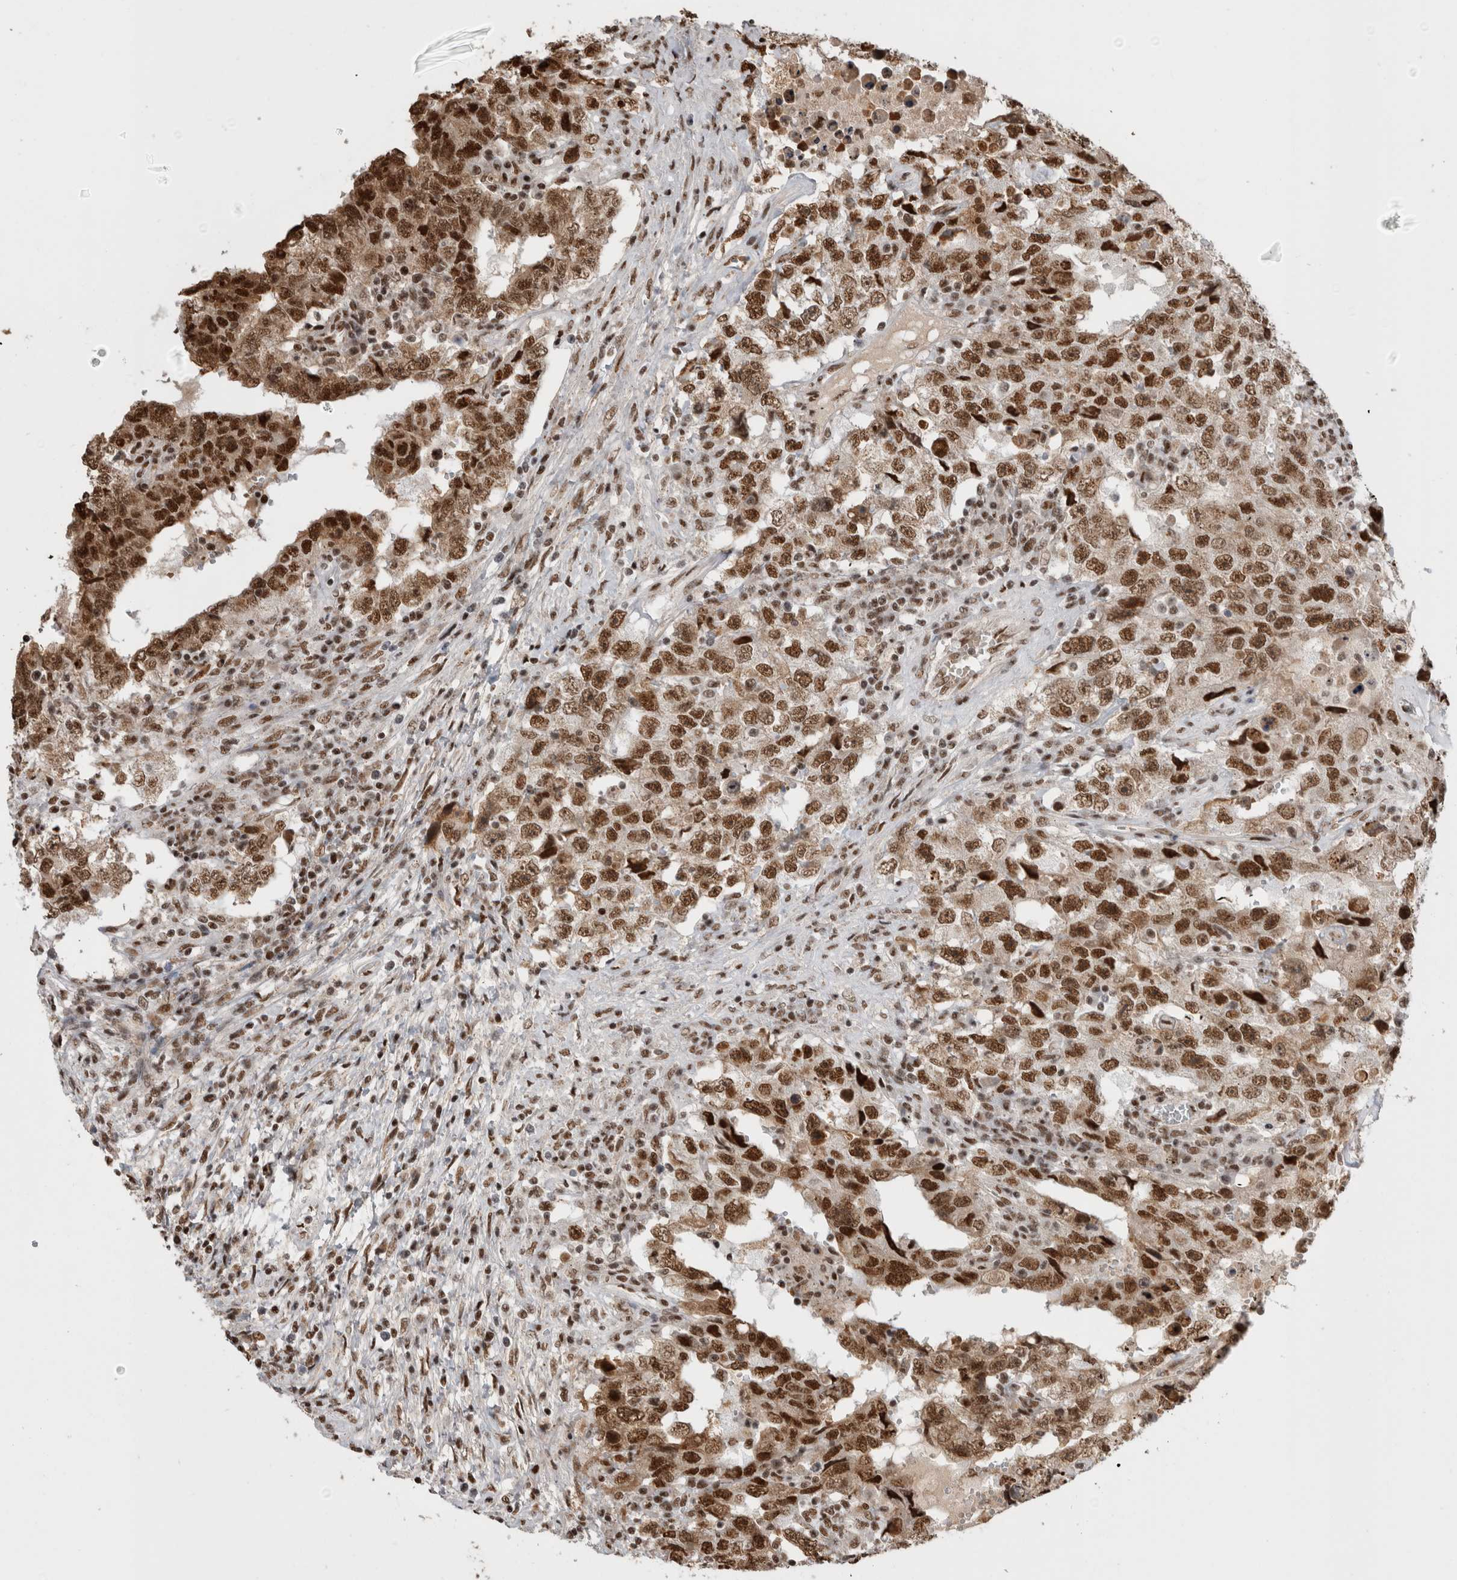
{"staining": {"intensity": "strong", "quantity": ">75%", "location": "nuclear"}, "tissue": "testis cancer", "cell_type": "Tumor cells", "image_type": "cancer", "snomed": [{"axis": "morphology", "description": "Carcinoma, Embryonal, NOS"}, {"axis": "topography", "description": "Testis"}], "caption": "High-power microscopy captured an immunohistochemistry micrograph of testis cancer (embryonal carcinoma), revealing strong nuclear positivity in about >75% of tumor cells.", "gene": "EYA2", "patient": {"sex": "male", "age": 26}}